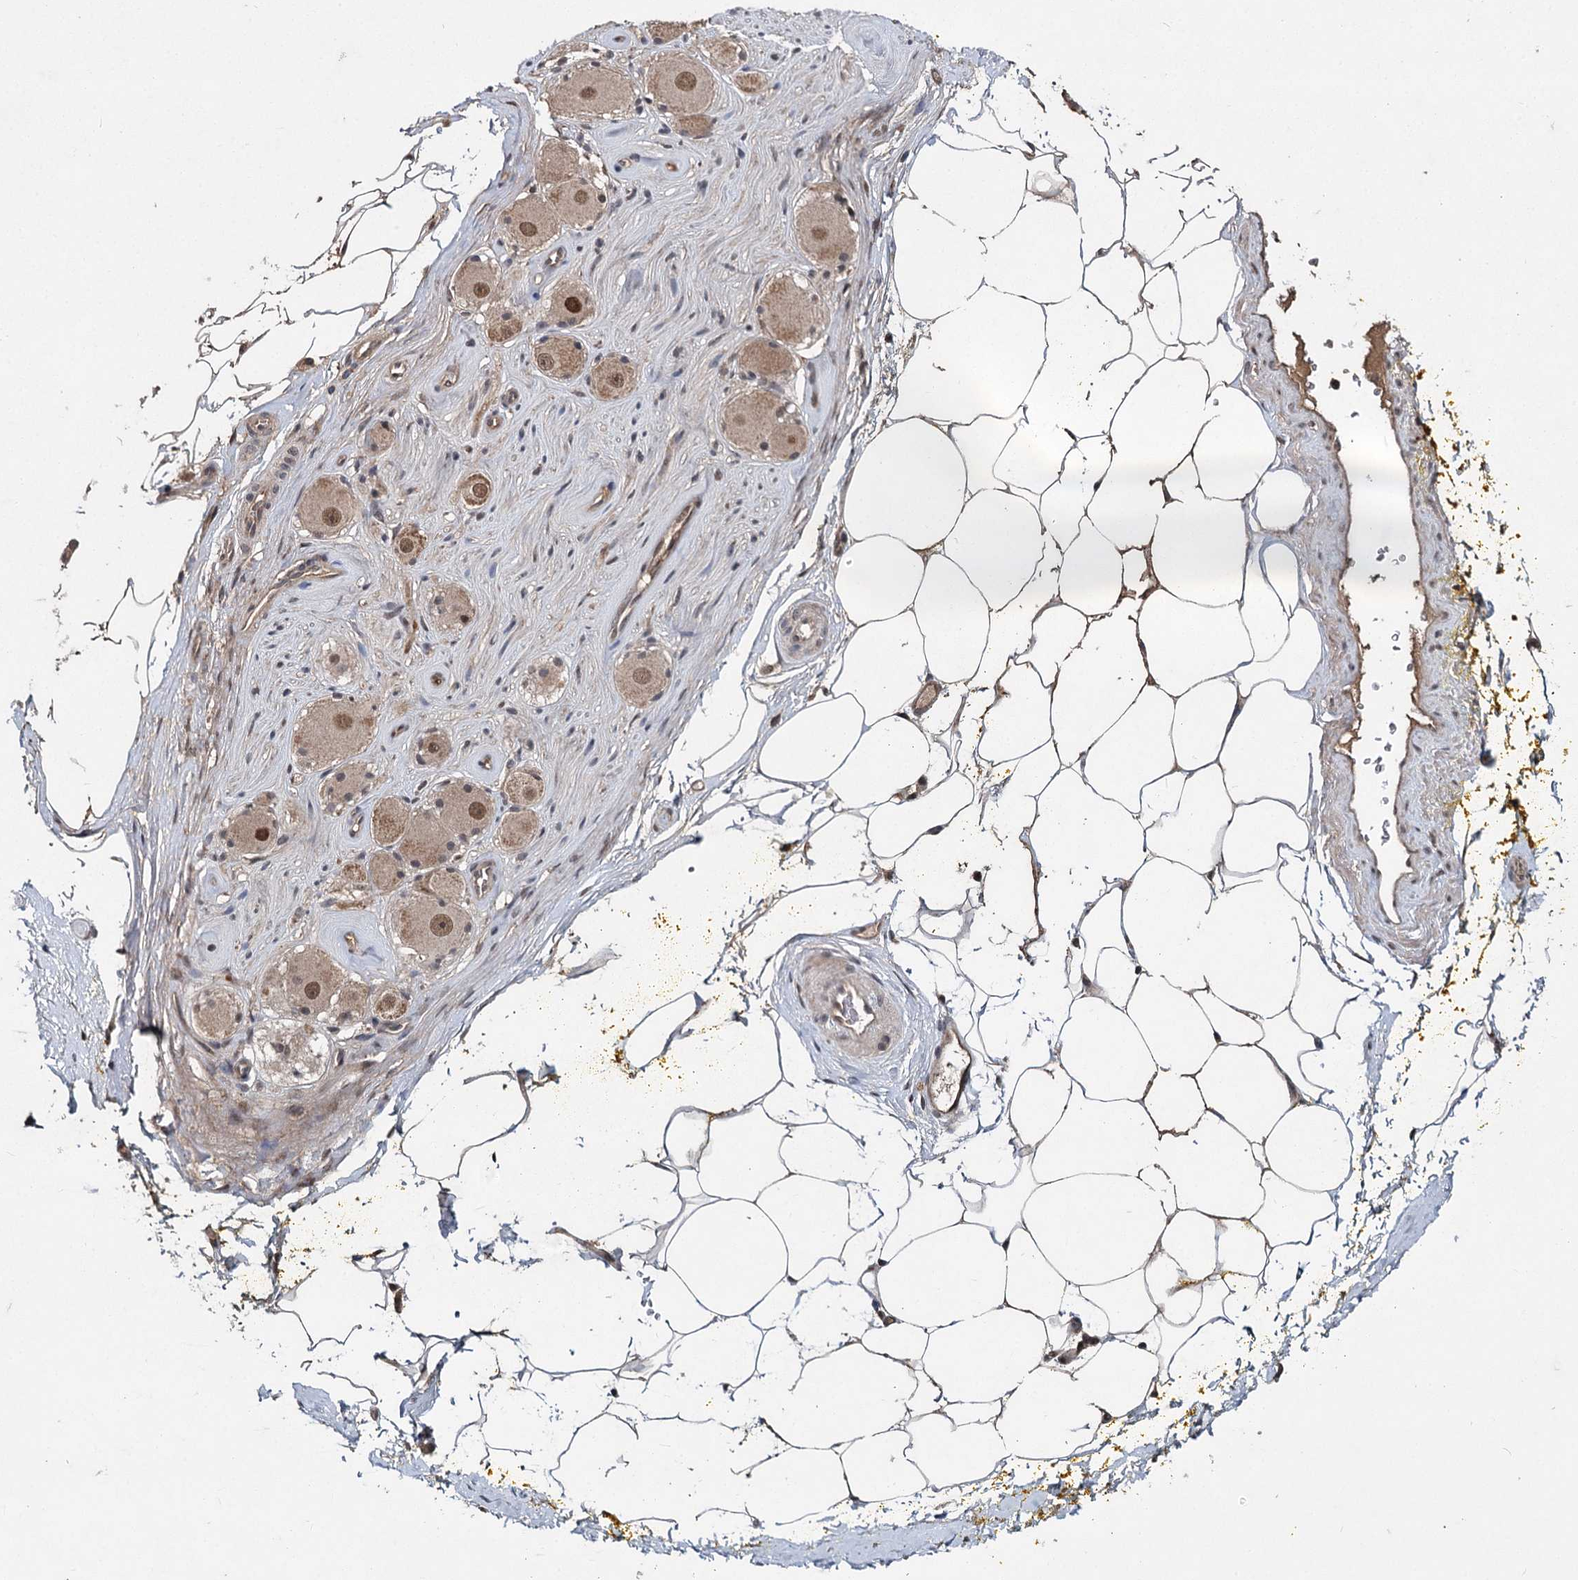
{"staining": {"intensity": "moderate", "quantity": ">75%", "location": "cytoplasmic/membranous,nuclear"}, "tissue": "adipose tissue", "cell_type": "Adipocytes", "image_type": "normal", "snomed": [{"axis": "morphology", "description": "Normal tissue, NOS"}, {"axis": "morphology", "description": "Adenocarcinoma, Low grade"}, {"axis": "topography", "description": "Prostate"}, {"axis": "topography", "description": "Peripheral nerve tissue"}], "caption": "The histopathology image demonstrates a brown stain indicating the presence of a protein in the cytoplasmic/membranous,nuclear of adipocytes in adipose tissue. (Brightfield microscopy of DAB IHC at high magnification).", "gene": "MYG1", "patient": {"sex": "male", "age": 63}}